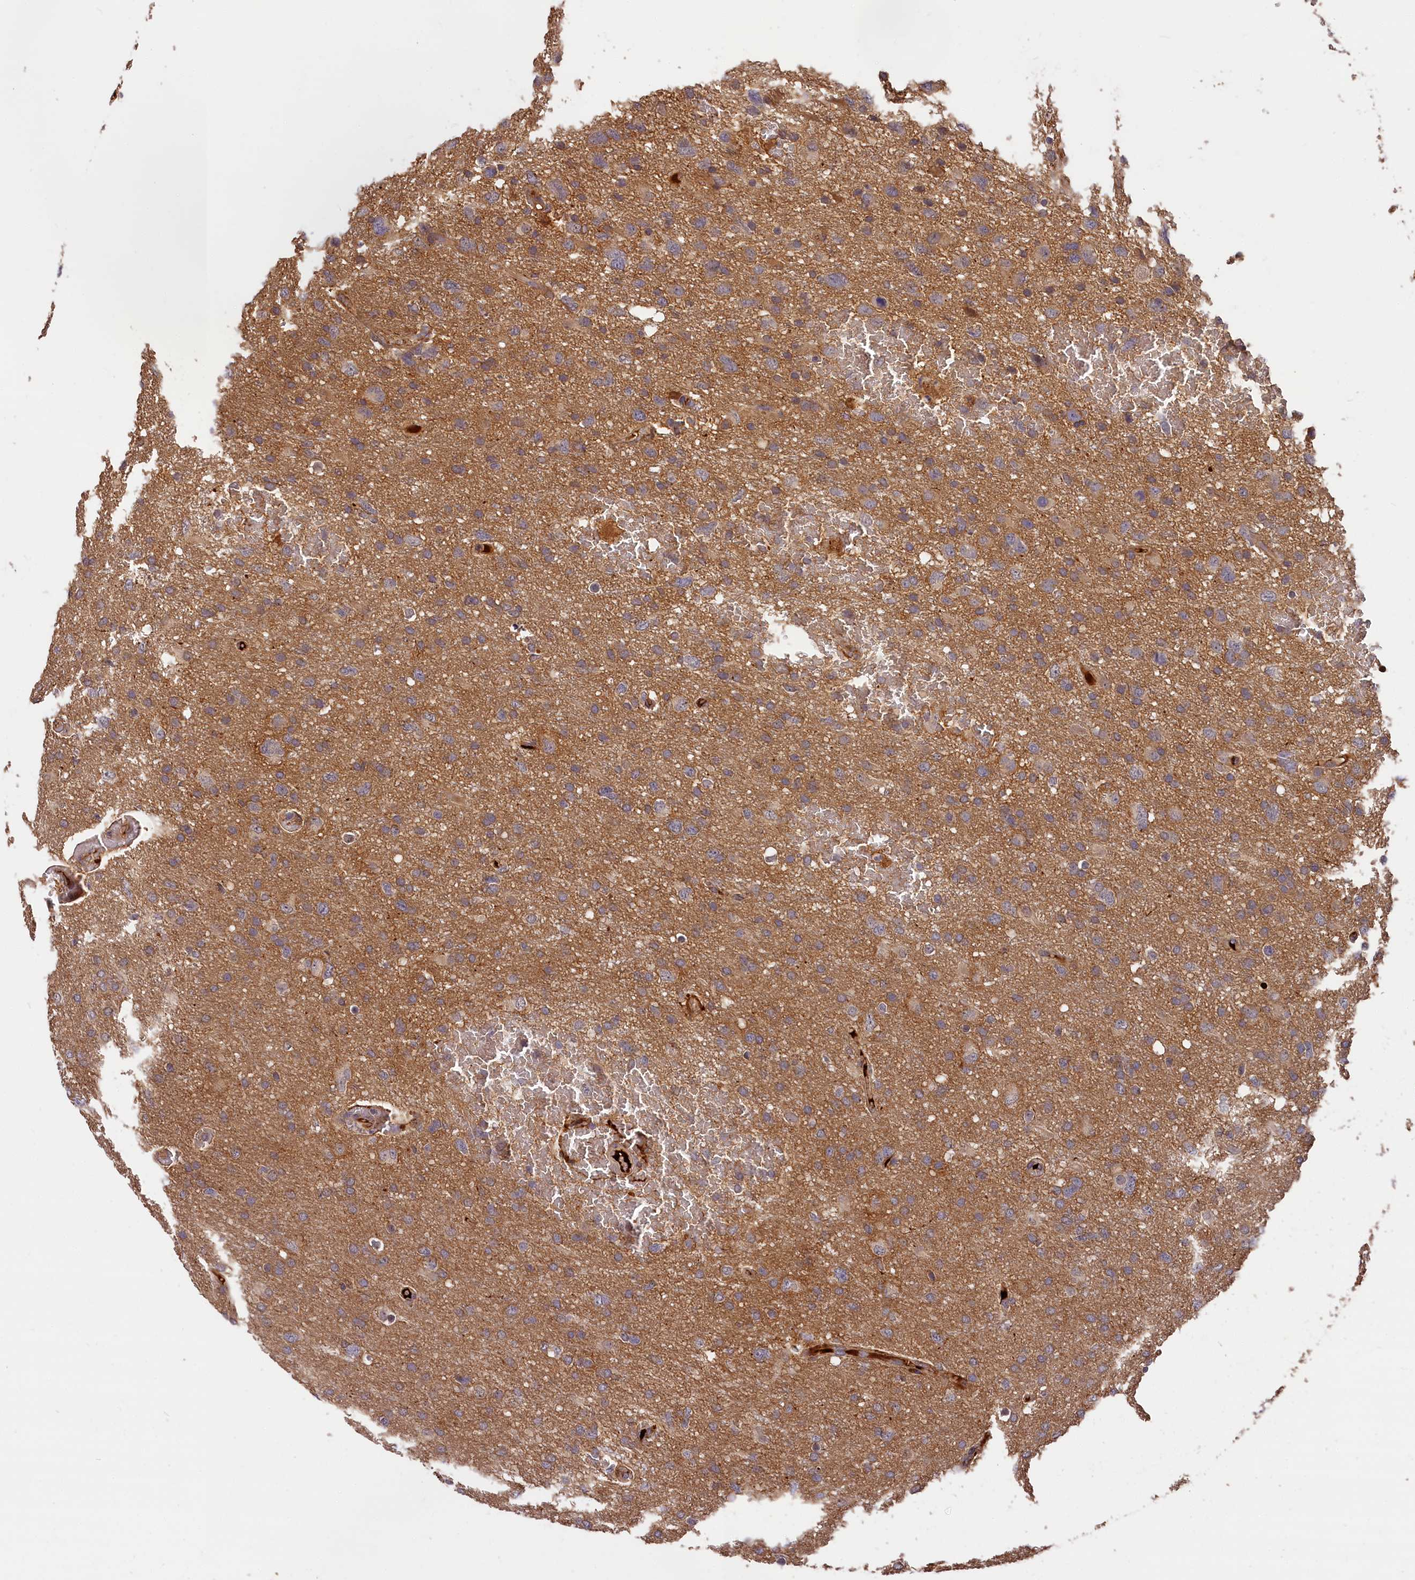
{"staining": {"intensity": "weak", "quantity": "<25%", "location": "cytoplasmic/membranous"}, "tissue": "glioma", "cell_type": "Tumor cells", "image_type": "cancer", "snomed": [{"axis": "morphology", "description": "Glioma, malignant, High grade"}, {"axis": "topography", "description": "Brain"}], "caption": "Tumor cells are negative for protein expression in human glioma.", "gene": "ITIH1", "patient": {"sex": "male", "age": 61}}